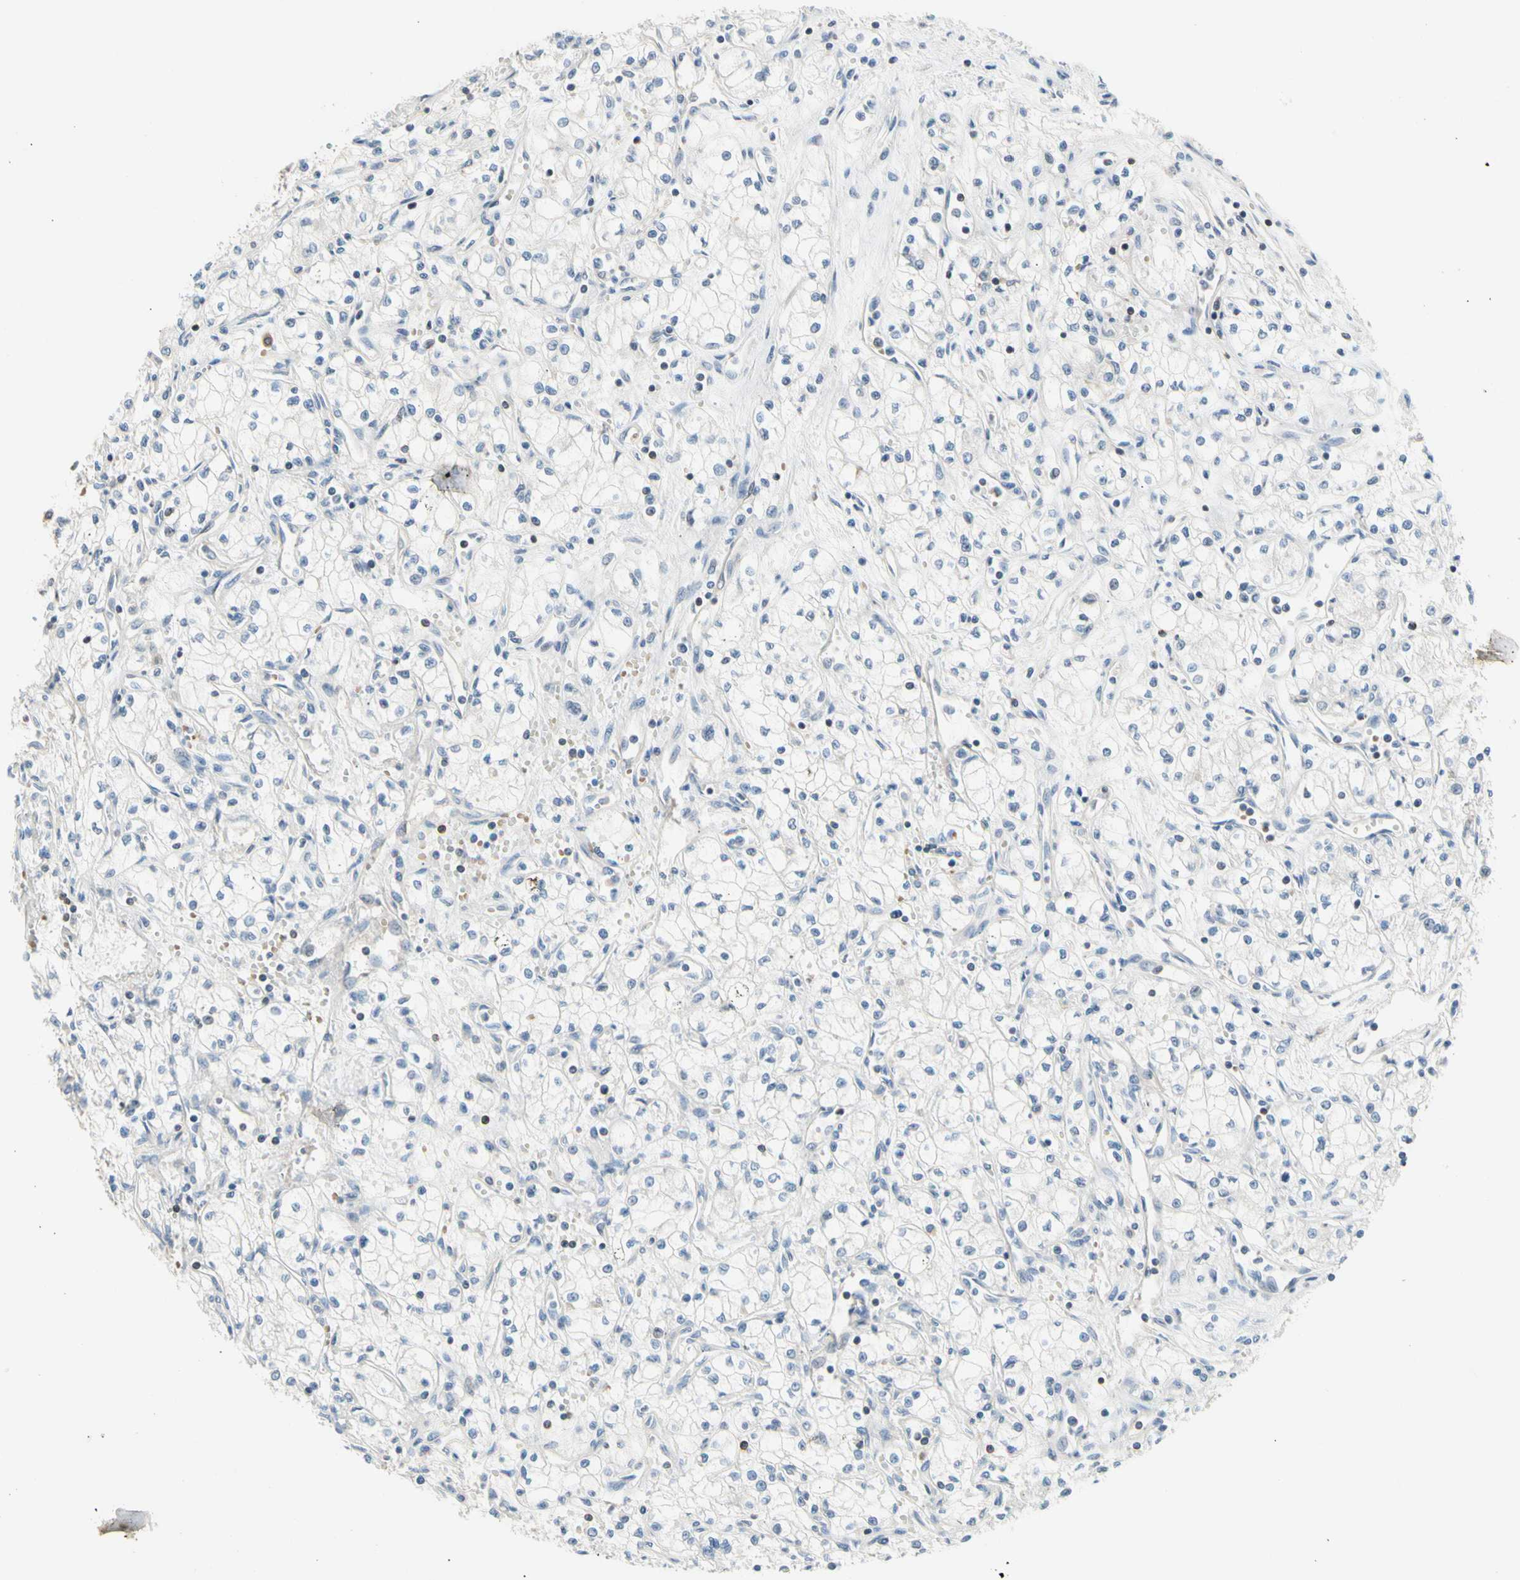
{"staining": {"intensity": "negative", "quantity": "none", "location": "none"}, "tissue": "renal cancer", "cell_type": "Tumor cells", "image_type": "cancer", "snomed": [{"axis": "morphology", "description": "Normal tissue, NOS"}, {"axis": "morphology", "description": "Adenocarcinoma, NOS"}, {"axis": "topography", "description": "Kidney"}], "caption": "High magnification brightfield microscopy of renal cancer stained with DAB (3,3'-diaminobenzidine) (brown) and counterstained with hematoxylin (blue): tumor cells show no significant positivity.", "gene": "MAP3K3", "patient": {"sex": "male", "age": 59}}